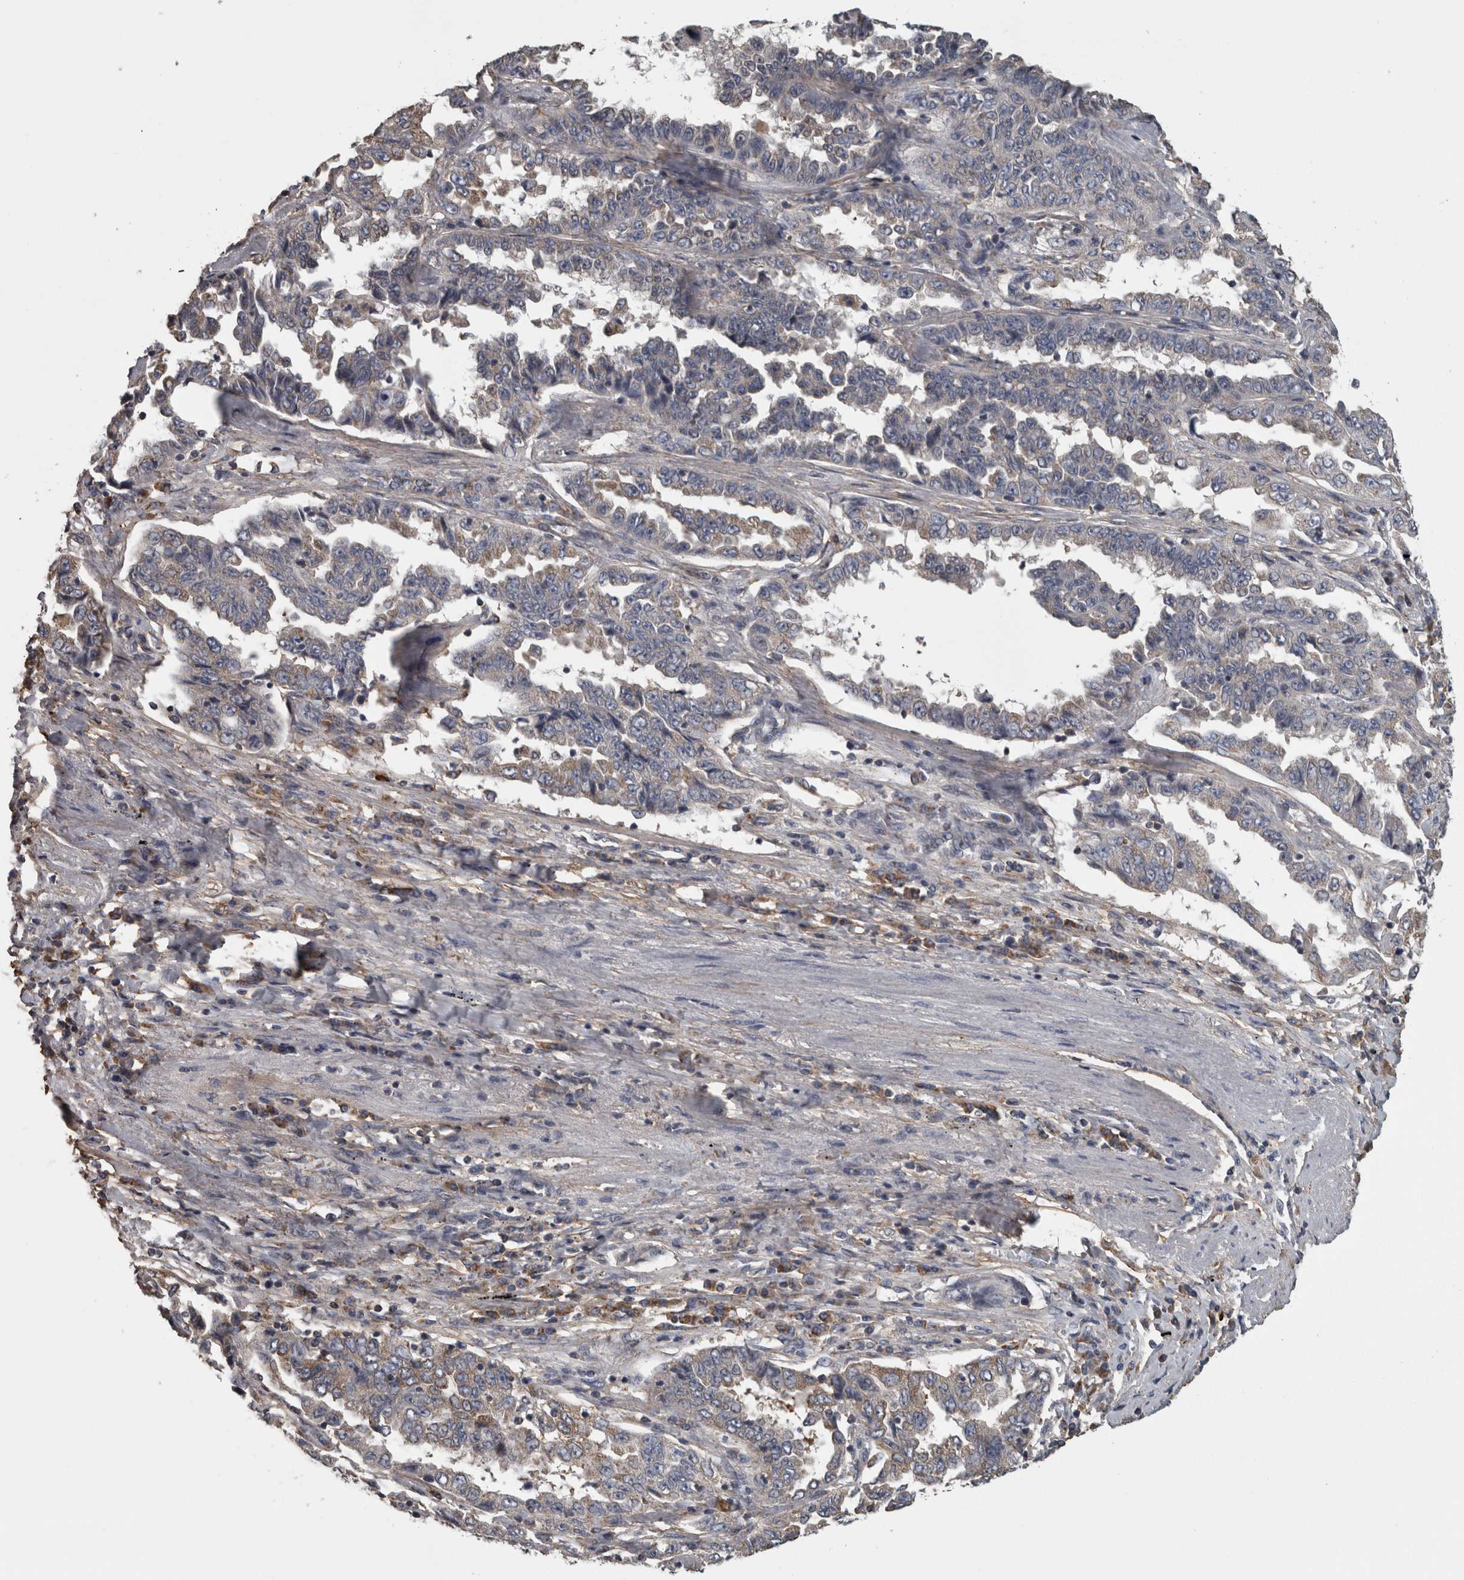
{"staining": {"intensity": "weak", "quantity": "<25%", "location": "cytoplasmic/membranous"}, "tissue": "lung cancer", "cell_type": "Tumor cells", "image_type": "cancer", "snomed": [{"axis": "morphology", "description": "Adenocarcinoma, NOS"}, {"axis": "topography", "description": "Lung"}], "caption": "Tumor cells show no significant protein staining in lung adenocarcinoma.", "gene": "FRK", "patient": {"sex": "female", "age": 51}}